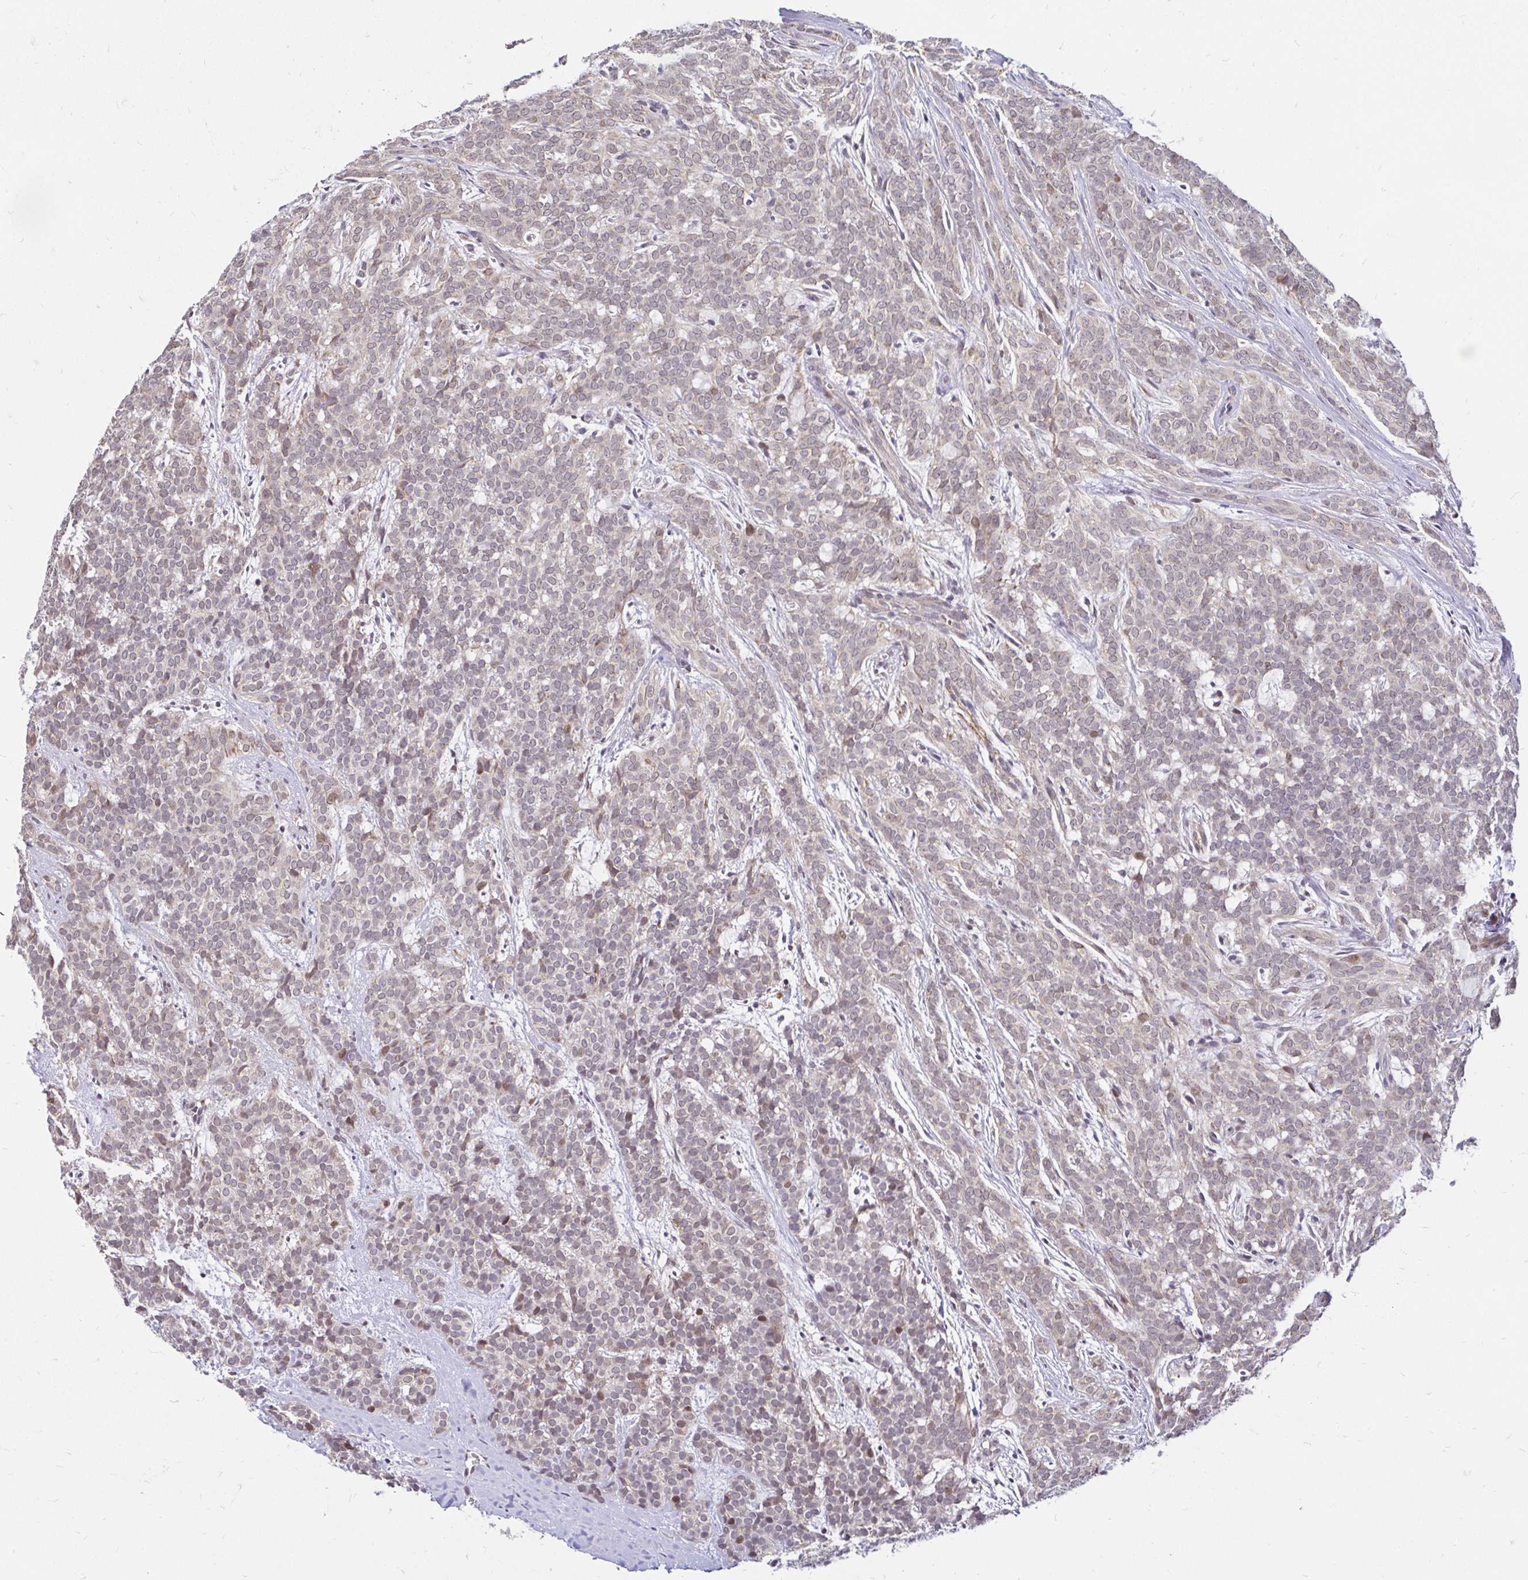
{"staining": {"intensity": "weak", "quantity": "25%-75%", "location": "cytoplasmic/membranous,nuclear"}, "tissue": "head and neck cancer", "cell_type": "Tumor cells", "image_type": "cancer", "snomed": [{"axis": "morphology", "description": "Normal tissue, NOS"}, {"axis": "morphology", "description": "Adenocarcinoma, NOS"}, {"axis": "topography", "description": "Oral tissue"}, {"axis": "topography", "description": "Head-Neck"}], "caption": "Immunohistochemistry (DAB) staining of head and neck cancer reveals weak cytoplasmic/membranous and nuclear protein positivity in about 25%-75% of tumor cells.", "gene": "TIMM50", "patient": {"sex": "female", "age": 57}}